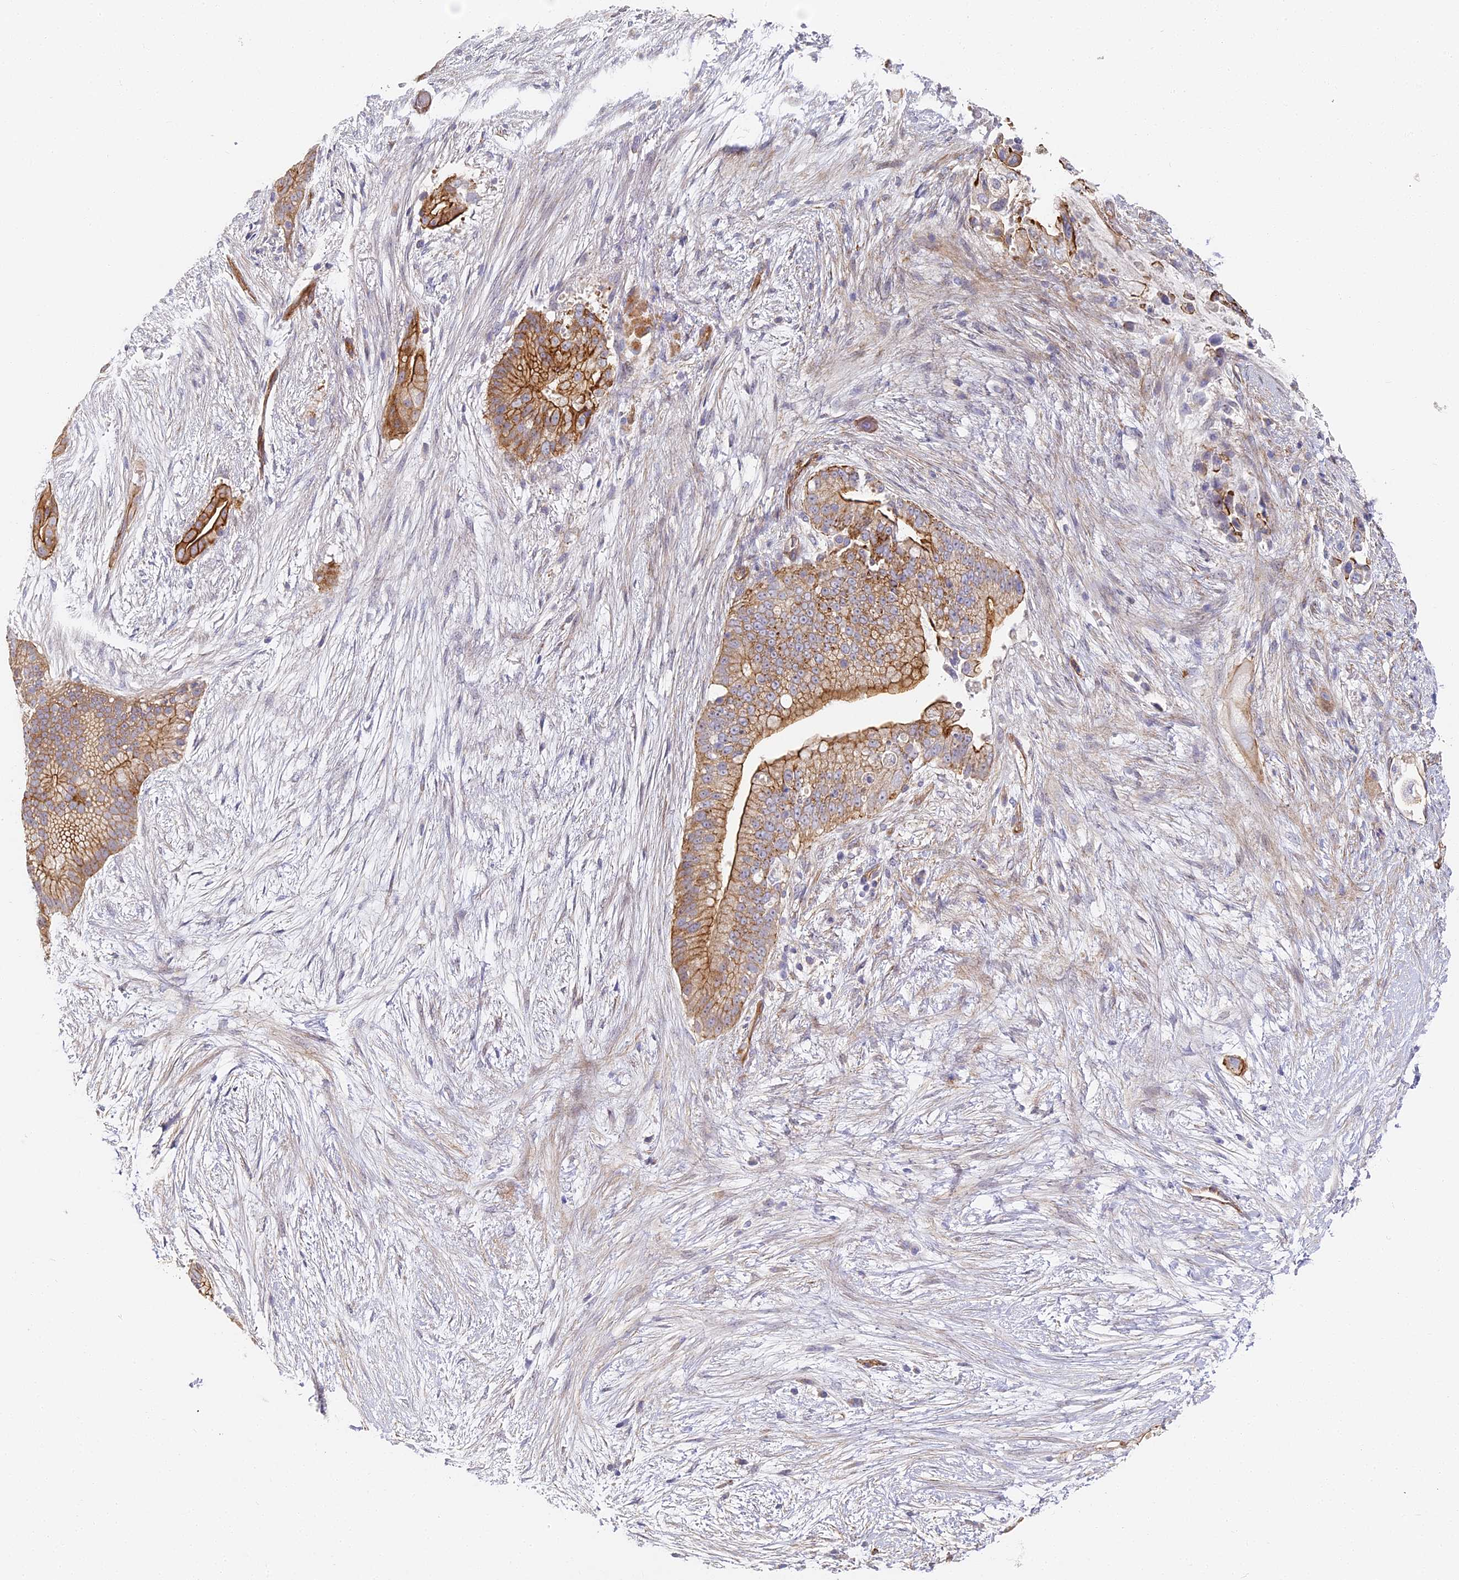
{"staining": {"intensity": "moderate", "quantity": "<25%", "location": "cytoplasmic/membranous"}, "tissue": "pancreatic cancer", "cell_type": "Tumor cells", "image_type": "cancer", "snomed": [{"axis": "morphology", "description": "Adenocarcinoma, NOS"}, {"axis": "topography", "description": "Pancreas"}], "caption": "Immunohistochemical staining of pancreatic cancer exhibits low levels of moderate cytoplasmic/membranous expression in about <25% of tumor cells. (DAB IHC with brightfield microscopy, high magnification).", "gene": "CCDC30", "patient": {"sex": "male", "age": 53}}